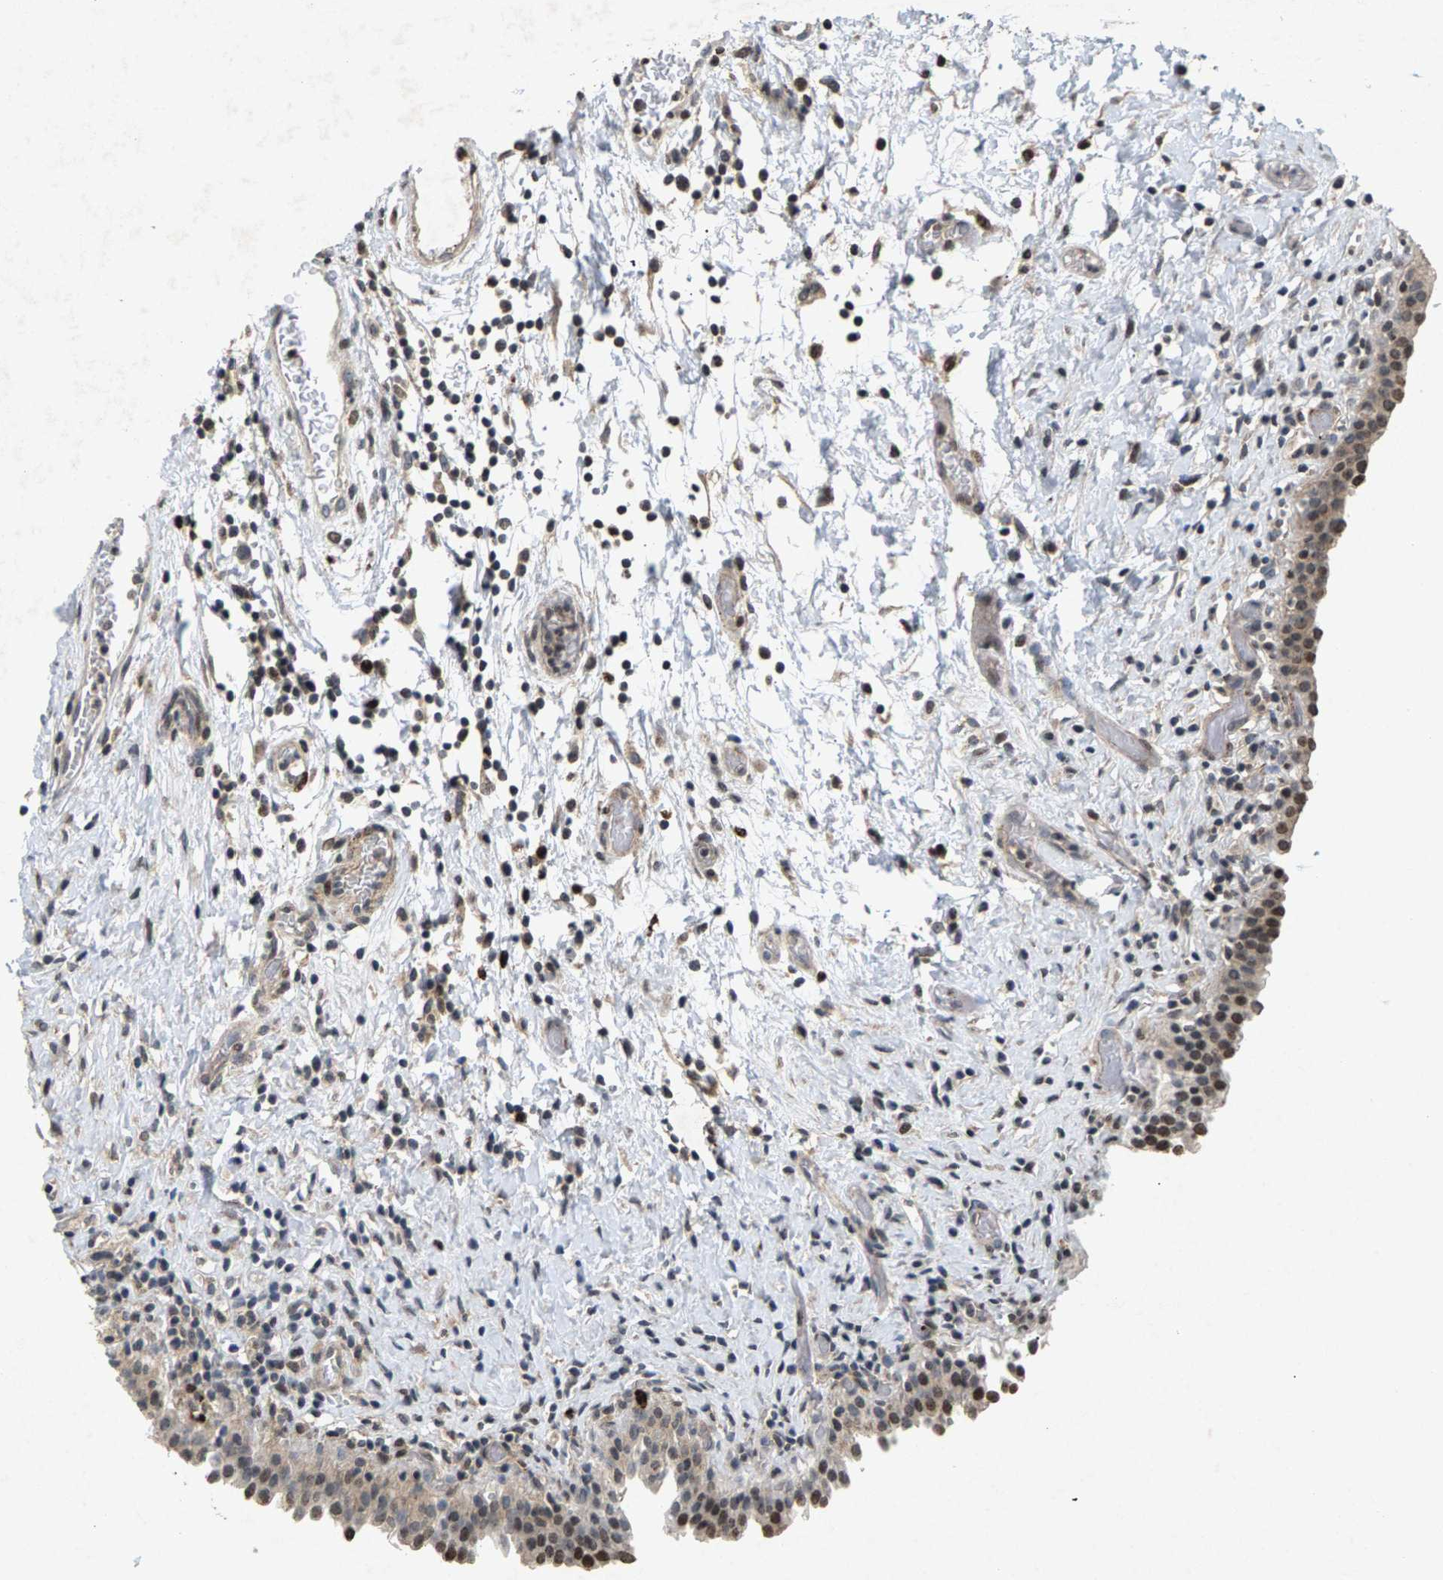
{"staining": {"intensity": "moderate", "quantity": ">75%", "location": "cytoplasmic/membranous,nuclear"}, "tissue": "urinary bladder", "cell_type": "Urothelial cells", "image_type": "normal", "snomed": [{"axis": "morphology", "description": "Normal tissue, NOS"}, {"axis": "topography", "description": "Urinary bladder"}], "caption": "Protein expression analysis of unremarkable urinary bladder shows moderate cytoplasmic/membranous,nuclear expression in approximately >75% of urothelial cells.", "gene": "ZPR1", "patient": {"sex": "male", "age": 51}}